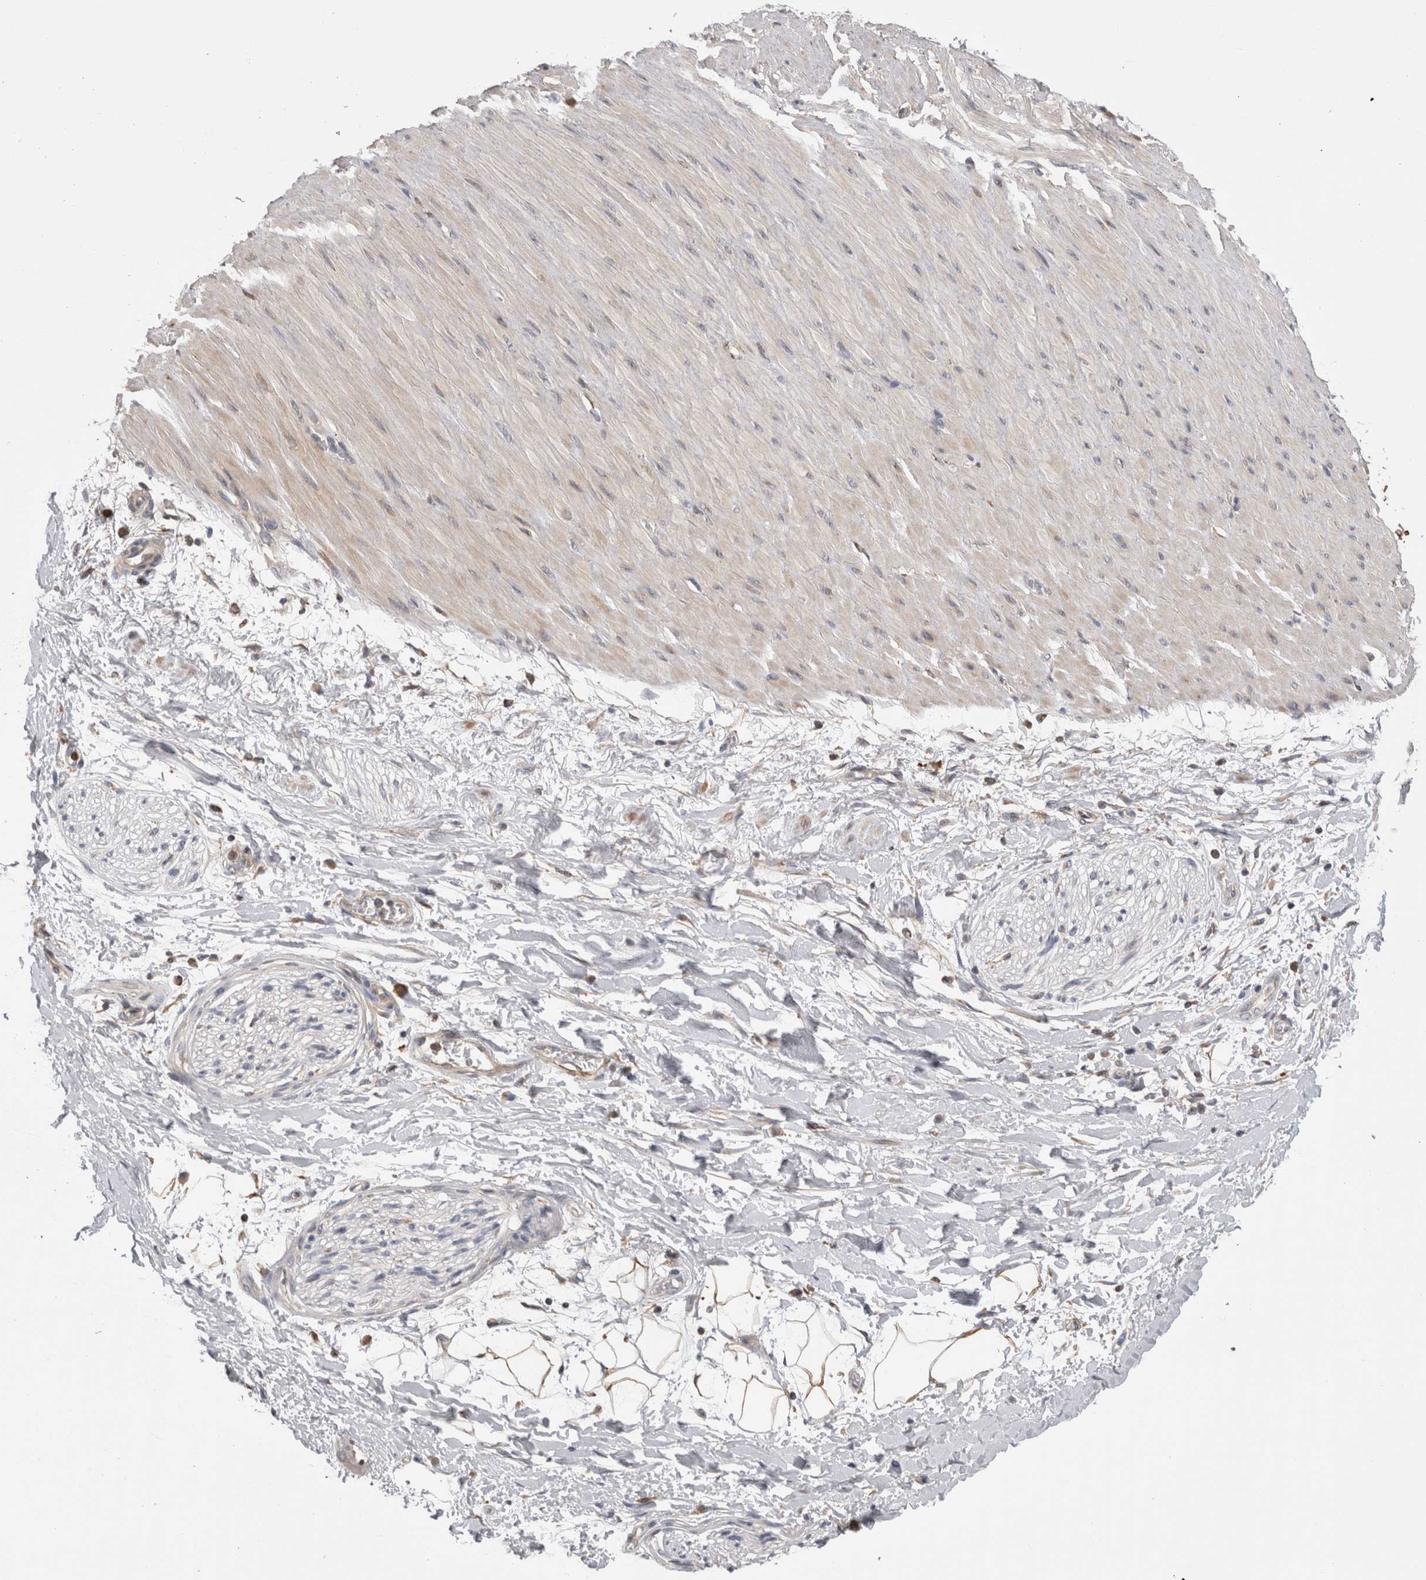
{"staining": {"intensity": "moderate", "quantity": ">75%", "location": "cytoplasmic/membranous"}, "tissue": "adipose tissue", "cell_type": "Adipocytes", "image_type": "normal", "snomed": [{"axis": "morphology", "description": "Normal tissue, NOS"}, {"axis": "topography", "description": "Soft tissue"}], "caption": "Normal adipose tissue displays moderate cytoplasmic/membranous expression in about >75% of adipocytes, visualized by immunohistochemistry. (DAB IHC with brightfield microscopy, high magnification).", "gene": "SMAP2", "patient": {"sex": "male", "age": 72}}